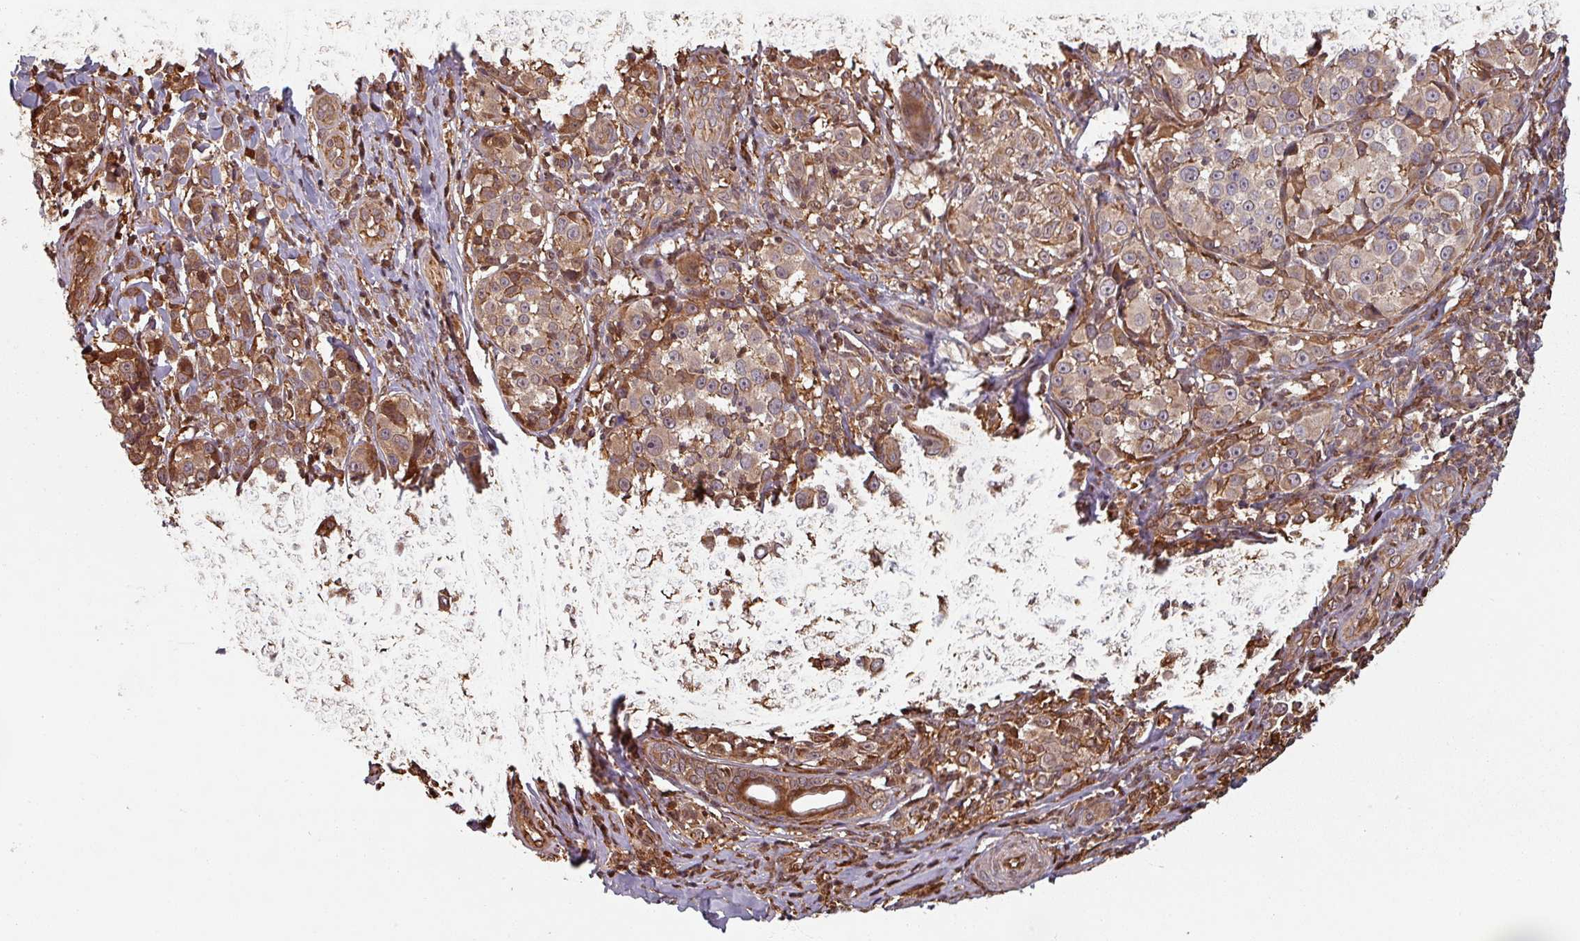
{"staining": {"intensity": "moderate", "quantity": "25%-75%", "location": "cytoplasmic/membranous"}, "tissue": "melanoma", "cell_type": "Tumor cells", "image_type": "cancer", "snomed": [{"axis": "morphology", "description": "Malignant melanoma, NOS"}, {"axis": "topography", "description": "Skin"}], "caption": "Immunohistochemical staining of melanoma reveals medium levels of moderate cytoplasmic/membranous positivity in about 25%-75% of tumor cells.", "gene": "EID1", "patient": {"sex": "female", "age": 35}}